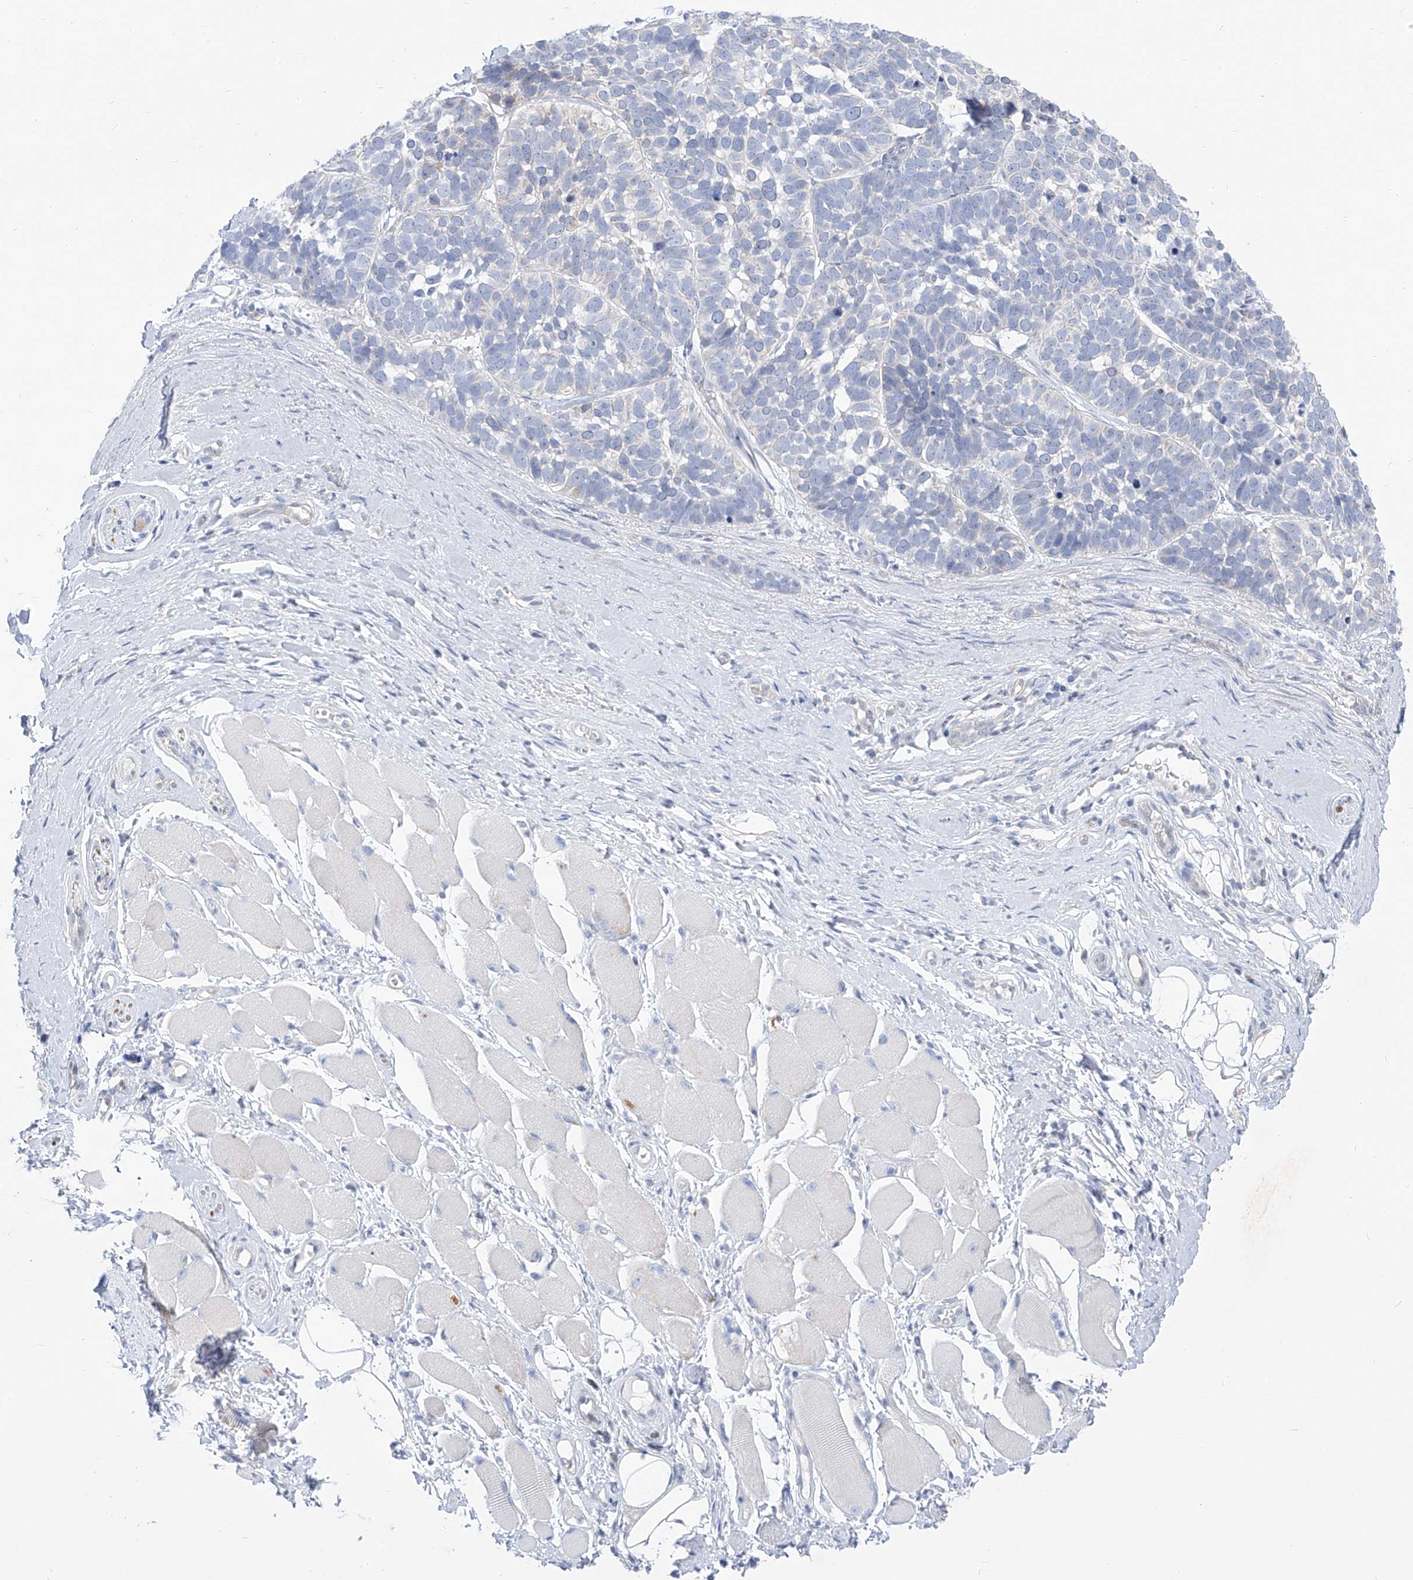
{"staining": {"intensity": "negative", "quantity": "none", "location": "none"}, "tissue": "skin cancer", "cell_type": "Tumor cells", "image_type": "cancer", "snomed": [{"axis": "morphology", "description": "Basal cell carcinoma"}, {"axis": "topography", "description": "Skin"}], "caption": "High power microscopy image of an immunohistochemistry photomicrograph of skin cancer, revealing no significant positivity in tumor cells. (DAB immunohistochemistry, high magnification).", "gene": "UFL1", "patient": {"sex": "male", "age": 62}}